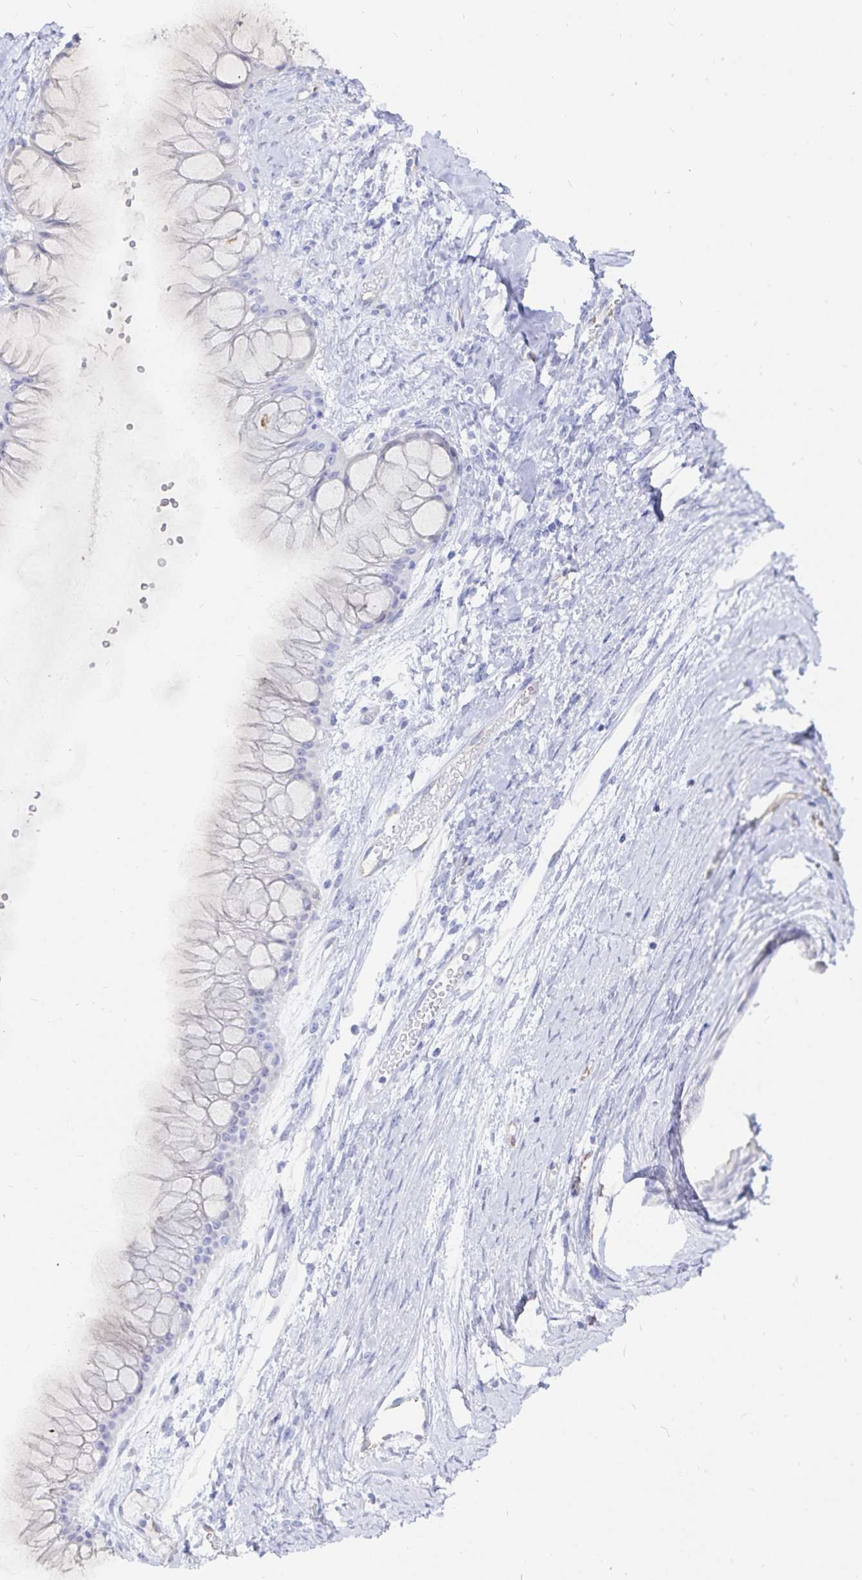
{"staining": {"intensity": "negative", "quantity": "none", "location": "none"}, "tissue": "ovarian cancer", "cell_type": "Tumor cells", "image_type": "cancer", "snomed": [{"axis": "morphology", "description": "Cystadenocarcinoma, mucinous, NOS"}, {"axis": "topography", "description": "Ovary"}], "caption": "Ovarian cancer (mucinous cystadenocarcinoma) was stained to show a protein in brown. There is no significant positivity in tumor cells. (Brightfield microscopy of DAB immunohistochemistry (IHC) at high magnification).", "gene": "INSL5", "patient": {"sex": "female", "age": 61}}